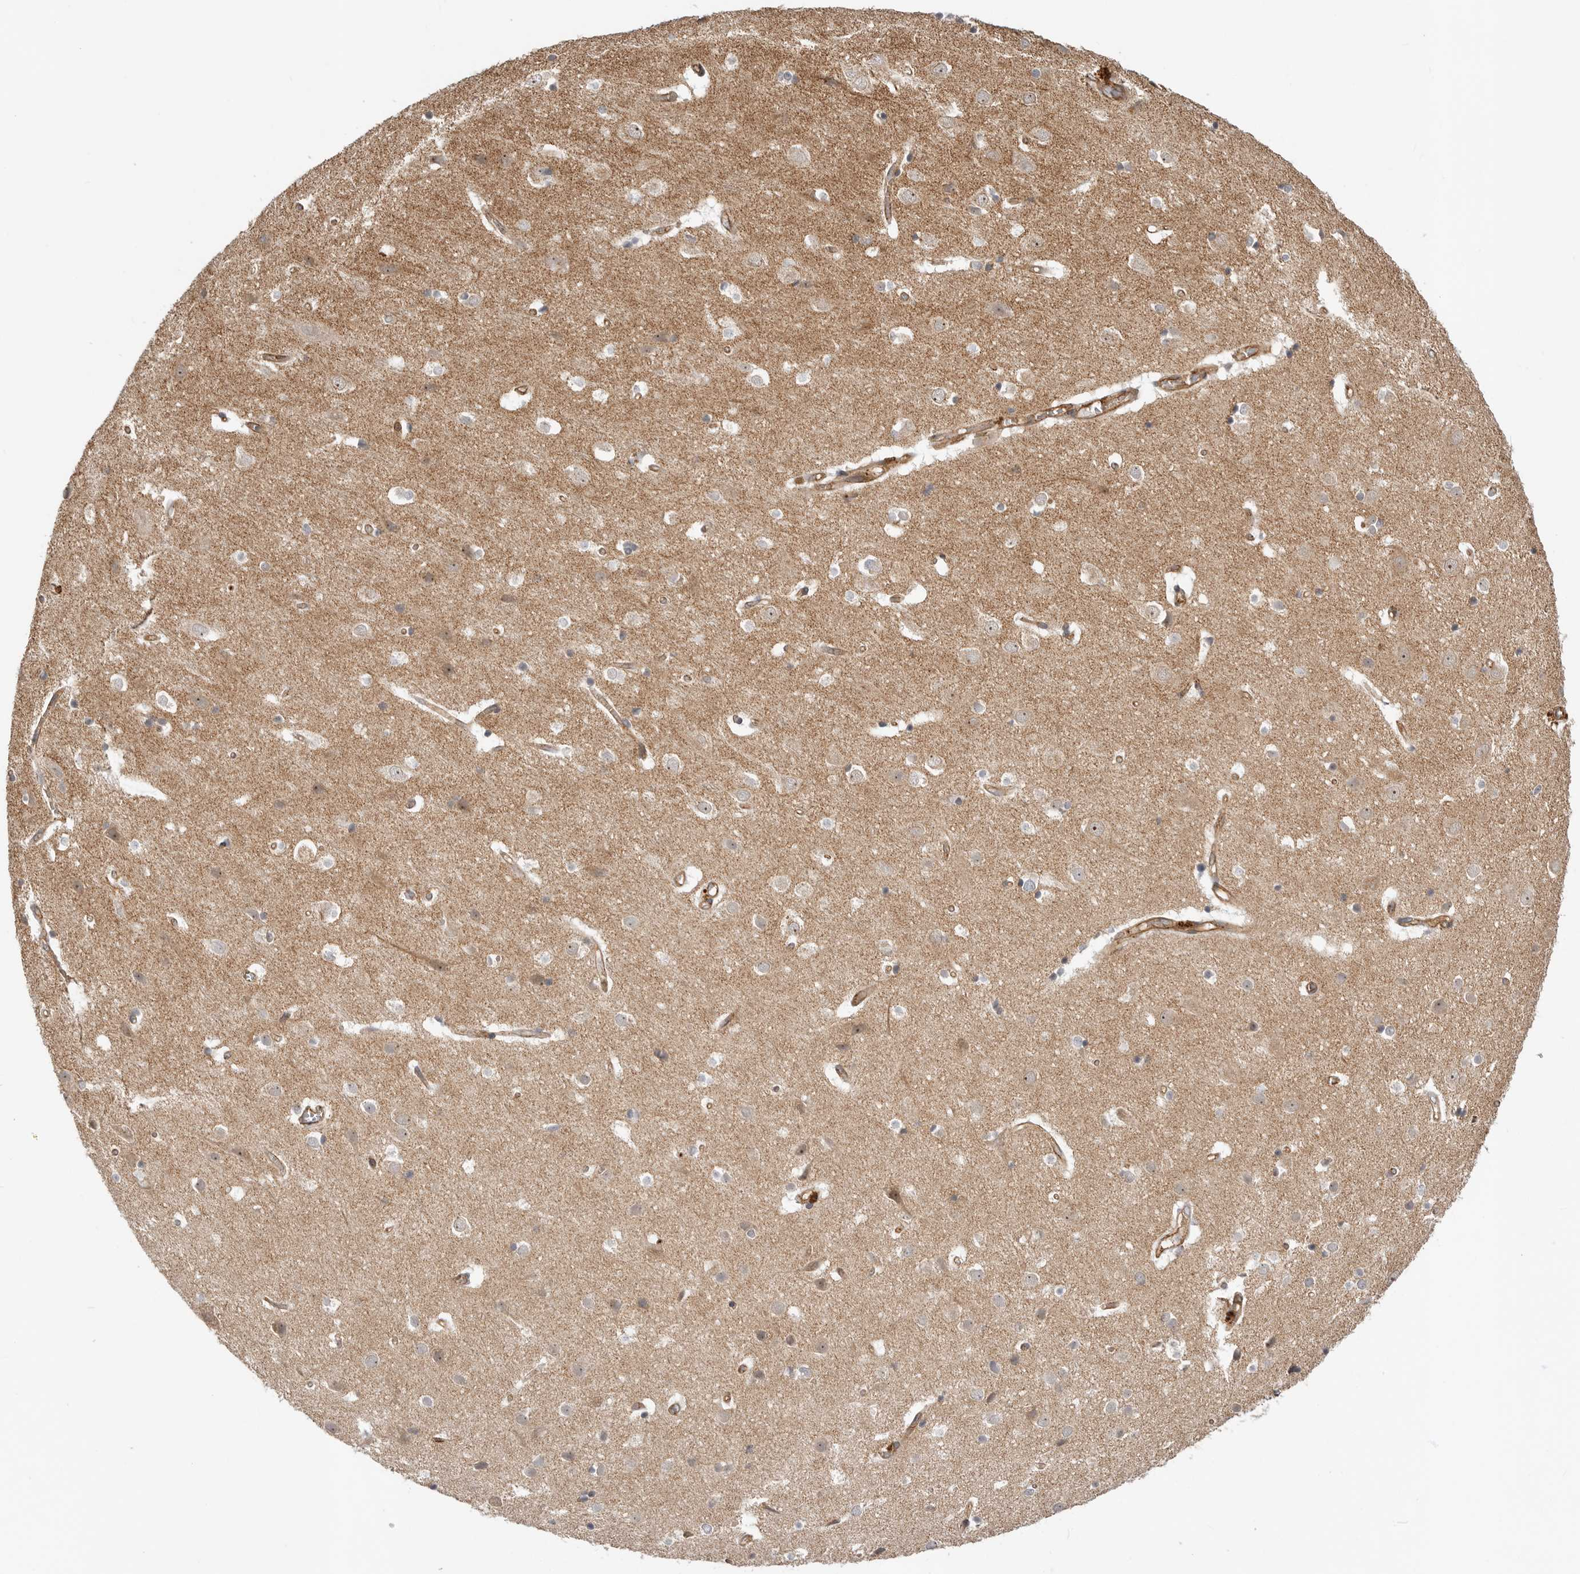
{"staining": {"intensity": "moderate", "quantity": ">75%", "location": "cytoplasmic/membranous"}, "tissue": "cerebral cortex", "cell_type": "Endothelial cells", "image_type": "normal", "snomed": [{"axis": "morphology", "description": "Normal tissue, NOS"}, {"axis": "topography", "description": "Cerebral cortex"}], "caption": "Human cerebral cortex stained for a protein (brown) exhibits moderate cytoplasmic/membranous positive positivity in approximately >75% of endothelial cells.", "gene": "GPATCH2", "patient": {"sex": "male", "age": 54}}